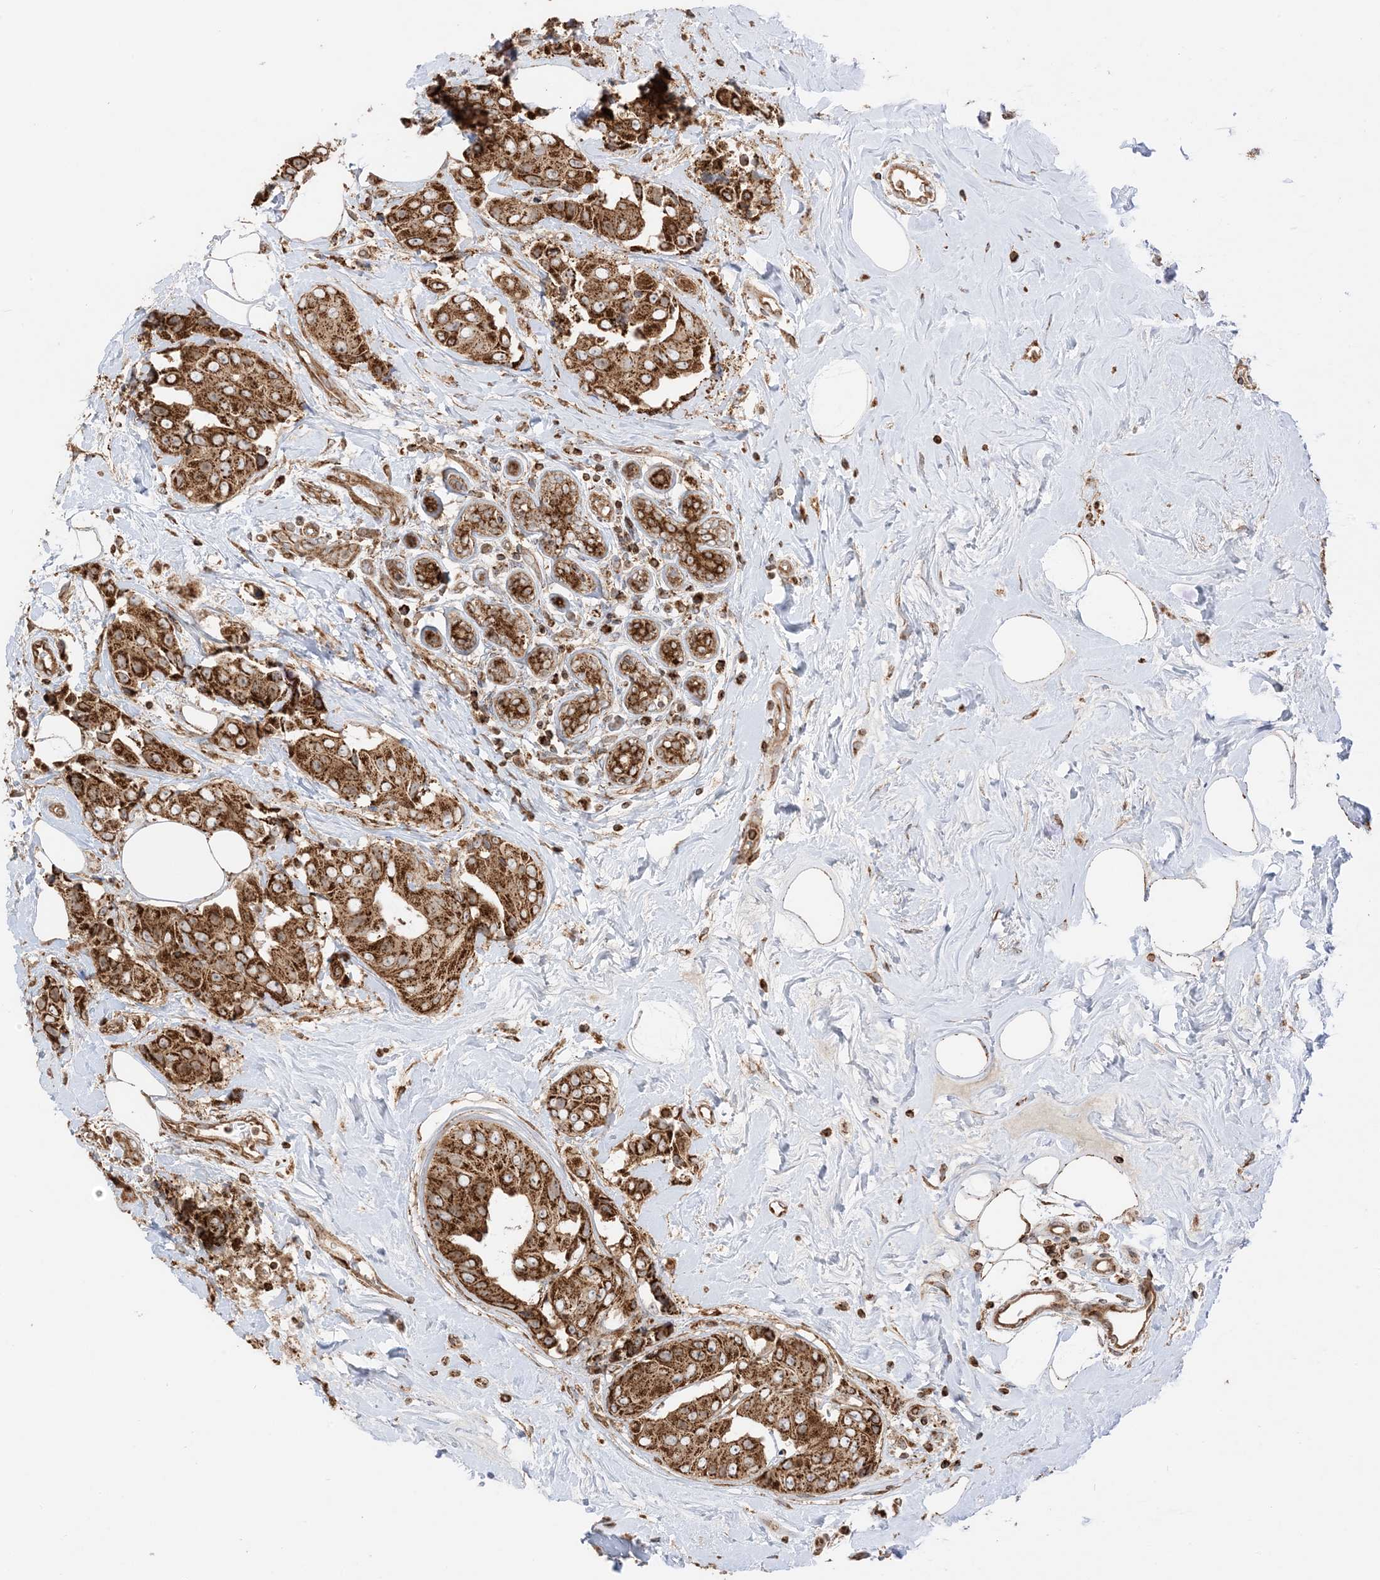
{"staining": {"intensity": "strong", "quantity": ">75%", "location": "cytoplasmic/membranous"}, "tissue": "breast cancer", "cell_type": "Tumor cells", "image_type": "cancer", "snomed": [{"axis": "morphology", "description": "Normal tissue, NOS"}, {"axis": "morphology", "description": "Duct carcinoma"}, {"axis": "topography", "description": "Breast"}], "caption": "A high amount of strong cytoplasmic/membranous expression is identified in approximately >75% of tumor cells in breast cancer tissue. (IHC, brightfield microscopy, high magnification).", "gene": "N4BP3", "patient": {"sex": "female", "age": 39}}